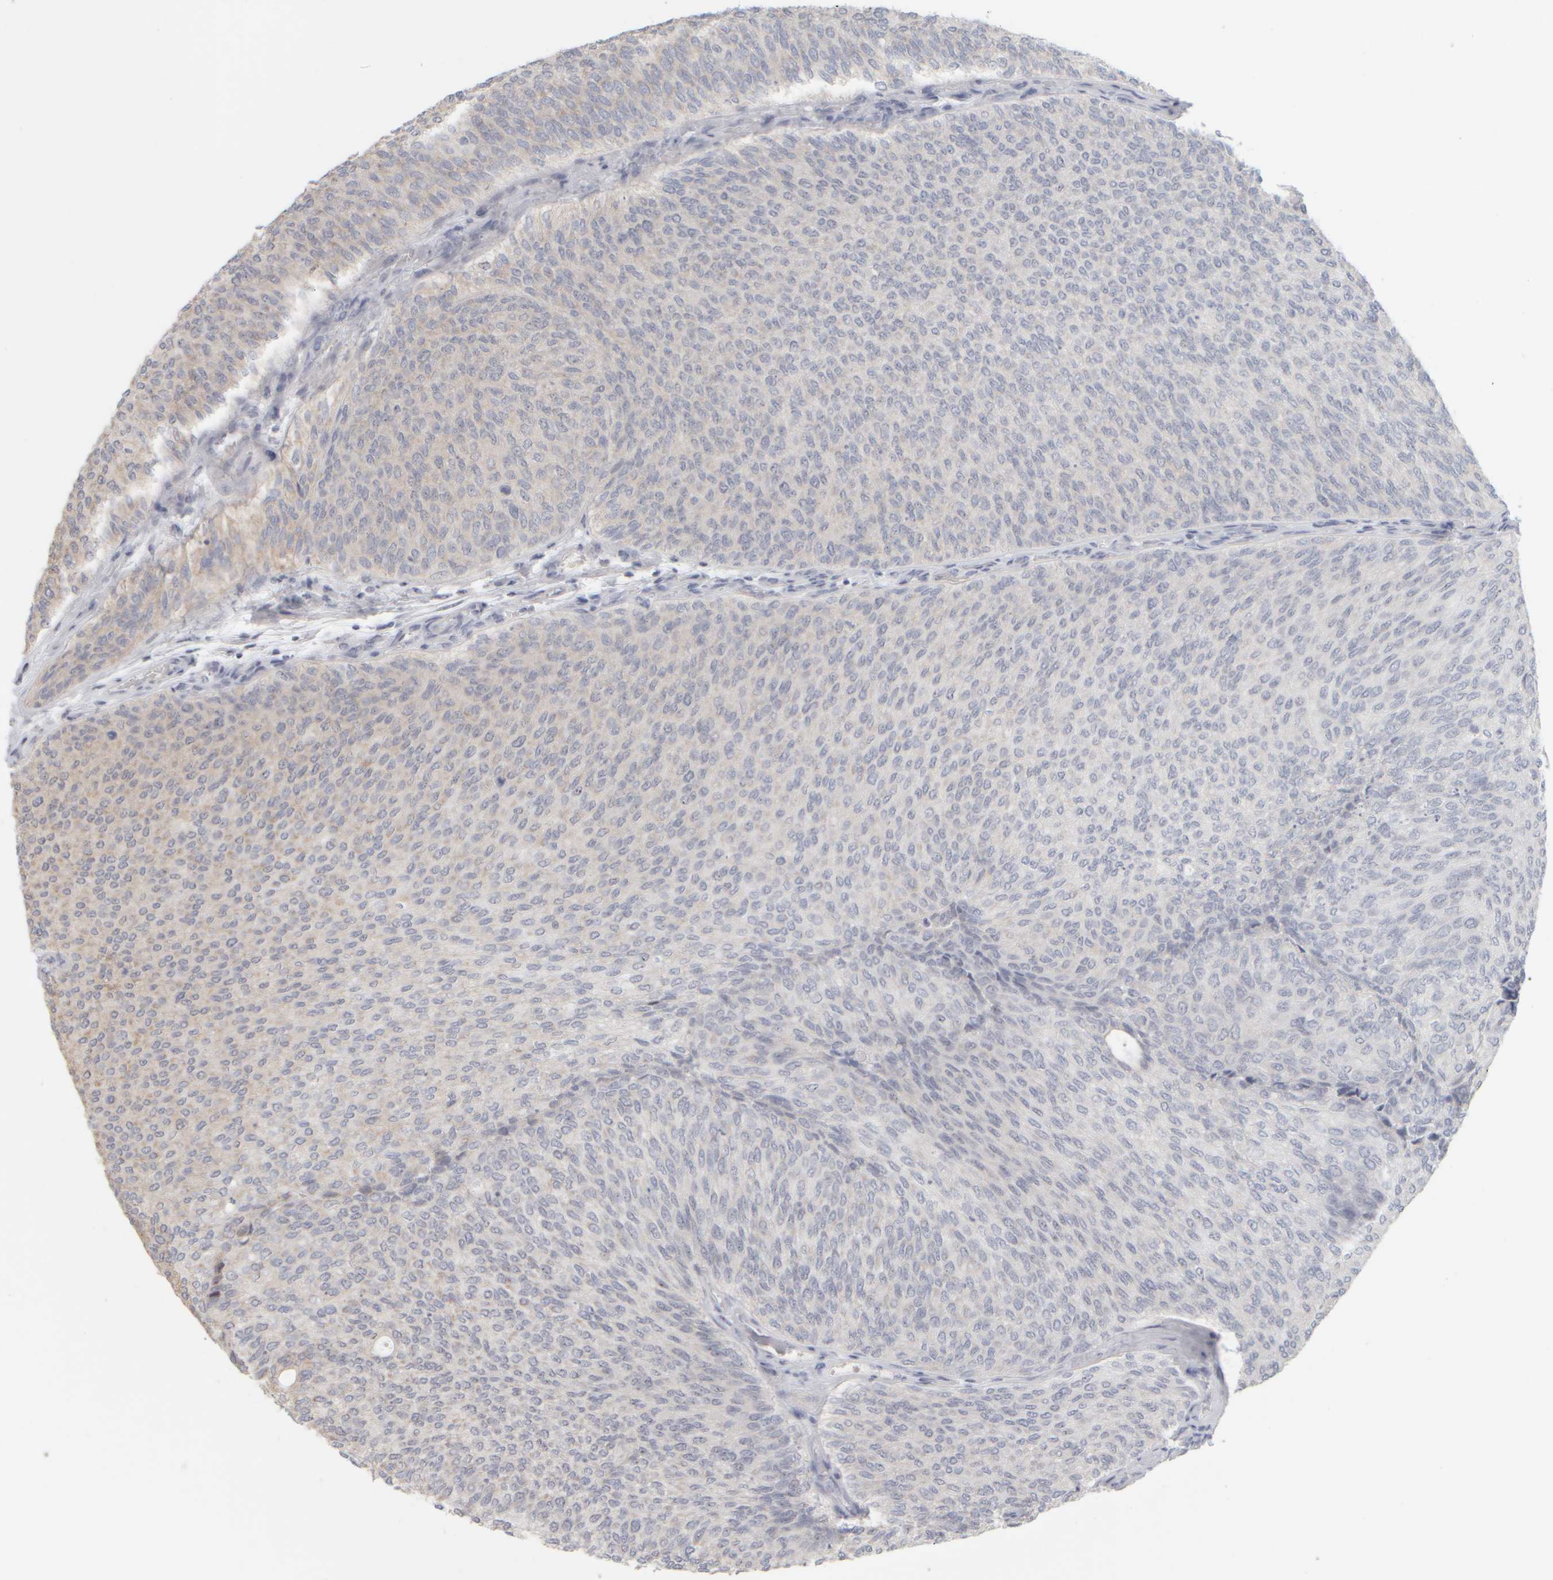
{"staining": {"intensity": "negative", "quantity": "none", "location": "none"}, "tissue": "urothelial cancer", "cell_type": "Tumor cells", "image_type": "cancer", "snomed": [{"axis": "morphology", "description": "Urothelial carcinoma, Low grade"}, {"axis": "topography", "description": "Urinary bladder"}], "caption": "Human low-grade urothelial carcinoma stained for a protein using IHC exhibits no staining in tumor cells.", "gene": "DCXR", "patient": {"sex": "female", "age": 79}}